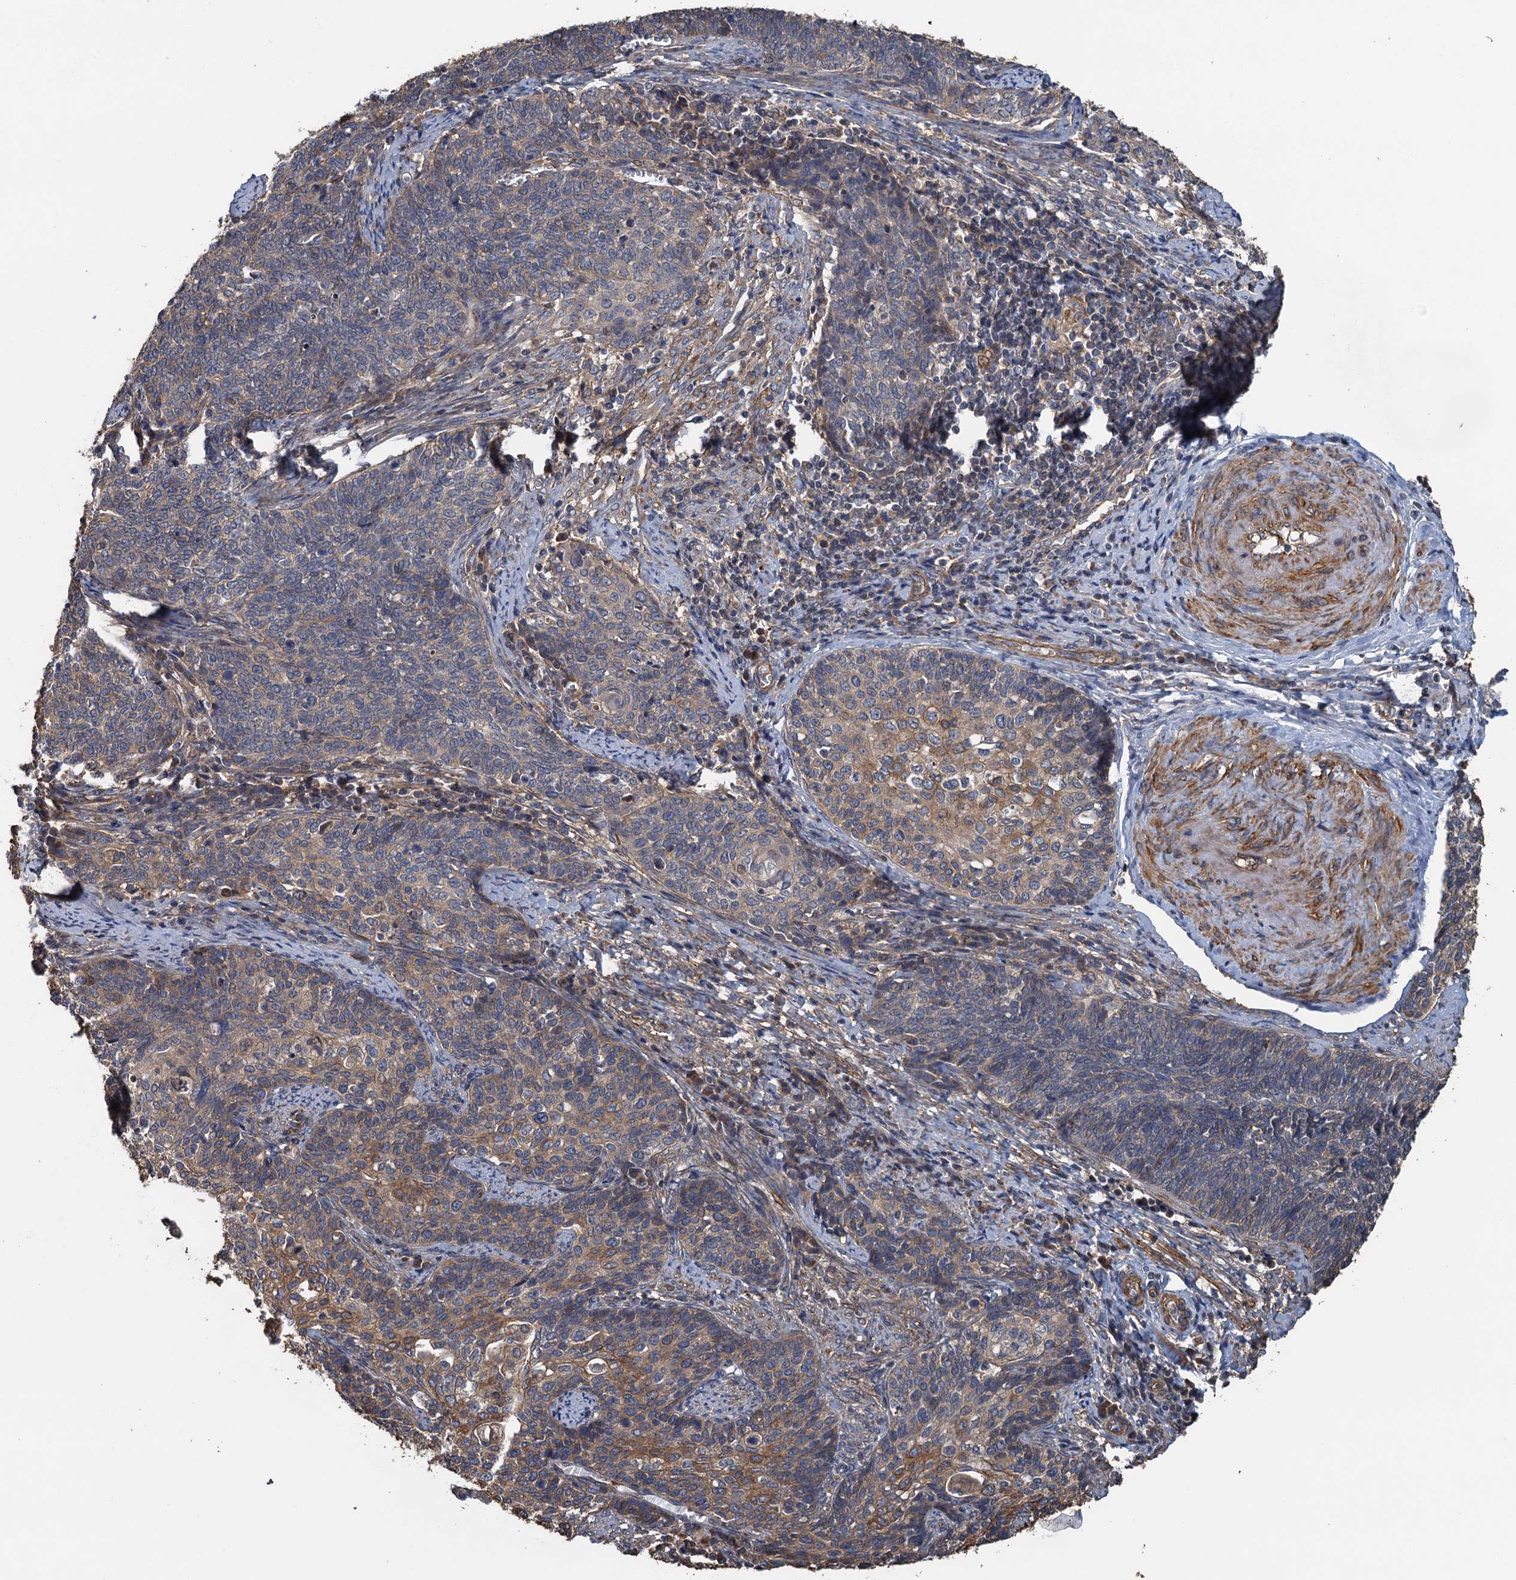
{"staining": {"intensity": "moderate", "quantity": "<25%", "location": "cytoplasmic/membranous"}, "tissue": "cervical cancer", "cell_type": "Tumor cells", "image_type": "cancer", "snomed": [{"axis": "morphology", "description": "Squamous cell carcinoma, NOS"}, {"axis": "topography", "description": "Cervix"}], "caption": "An IHC histopathology image of neoplastic tissue is shown. Protein staining in brown shows moderate cytoplasmic/membranous positivity in cervical squamous cell carcinoma within tumor cells. The protein is stained brown, and the nuclei are stained in blue (DAB IHC with brightfield microscopy, high magnification).", "gene": "MEAK7", "patient": {"sex": "female", "age": 39}}